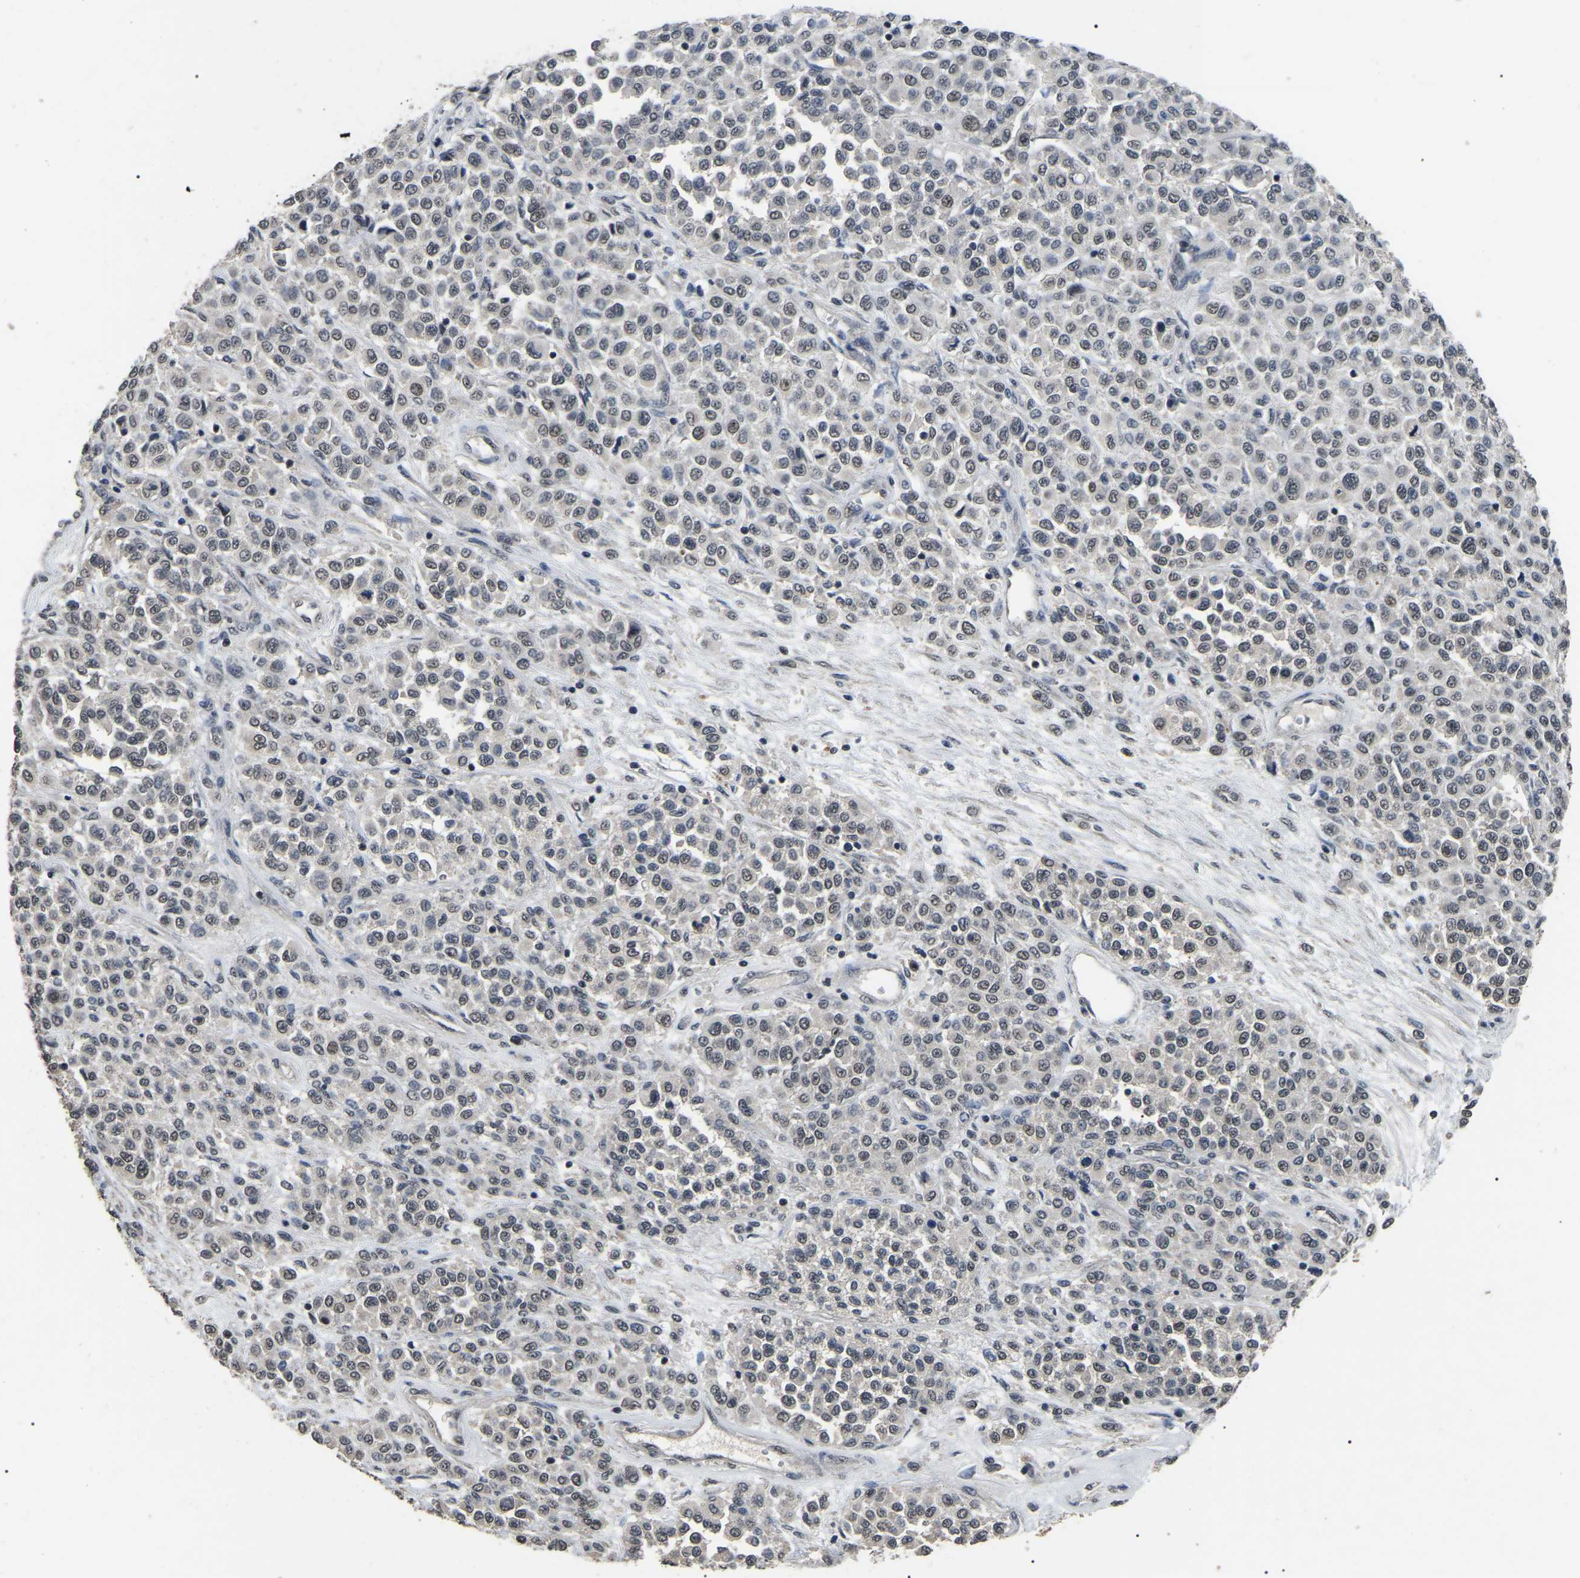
{"staining": {"intensity": "weak", "quantity": ">75%", "location": "nuclear"}, "tissue": "melanoma", "cell_type": "Tumor cells", "image_type": "cancer", "snomed": [{"axis": "morphology", "description": "Malignant melanoma, Metastatic site"}, {"axis": "topography", "description": "Pancreas"}], "caption": "Human malignant melanoma (metastatic site) stained with a brown dye reveals weak nuclear positive expression in about >75% of tumor cells.", "gene": "PPM1E", "patient": {"sex": "female", "age": 30}}